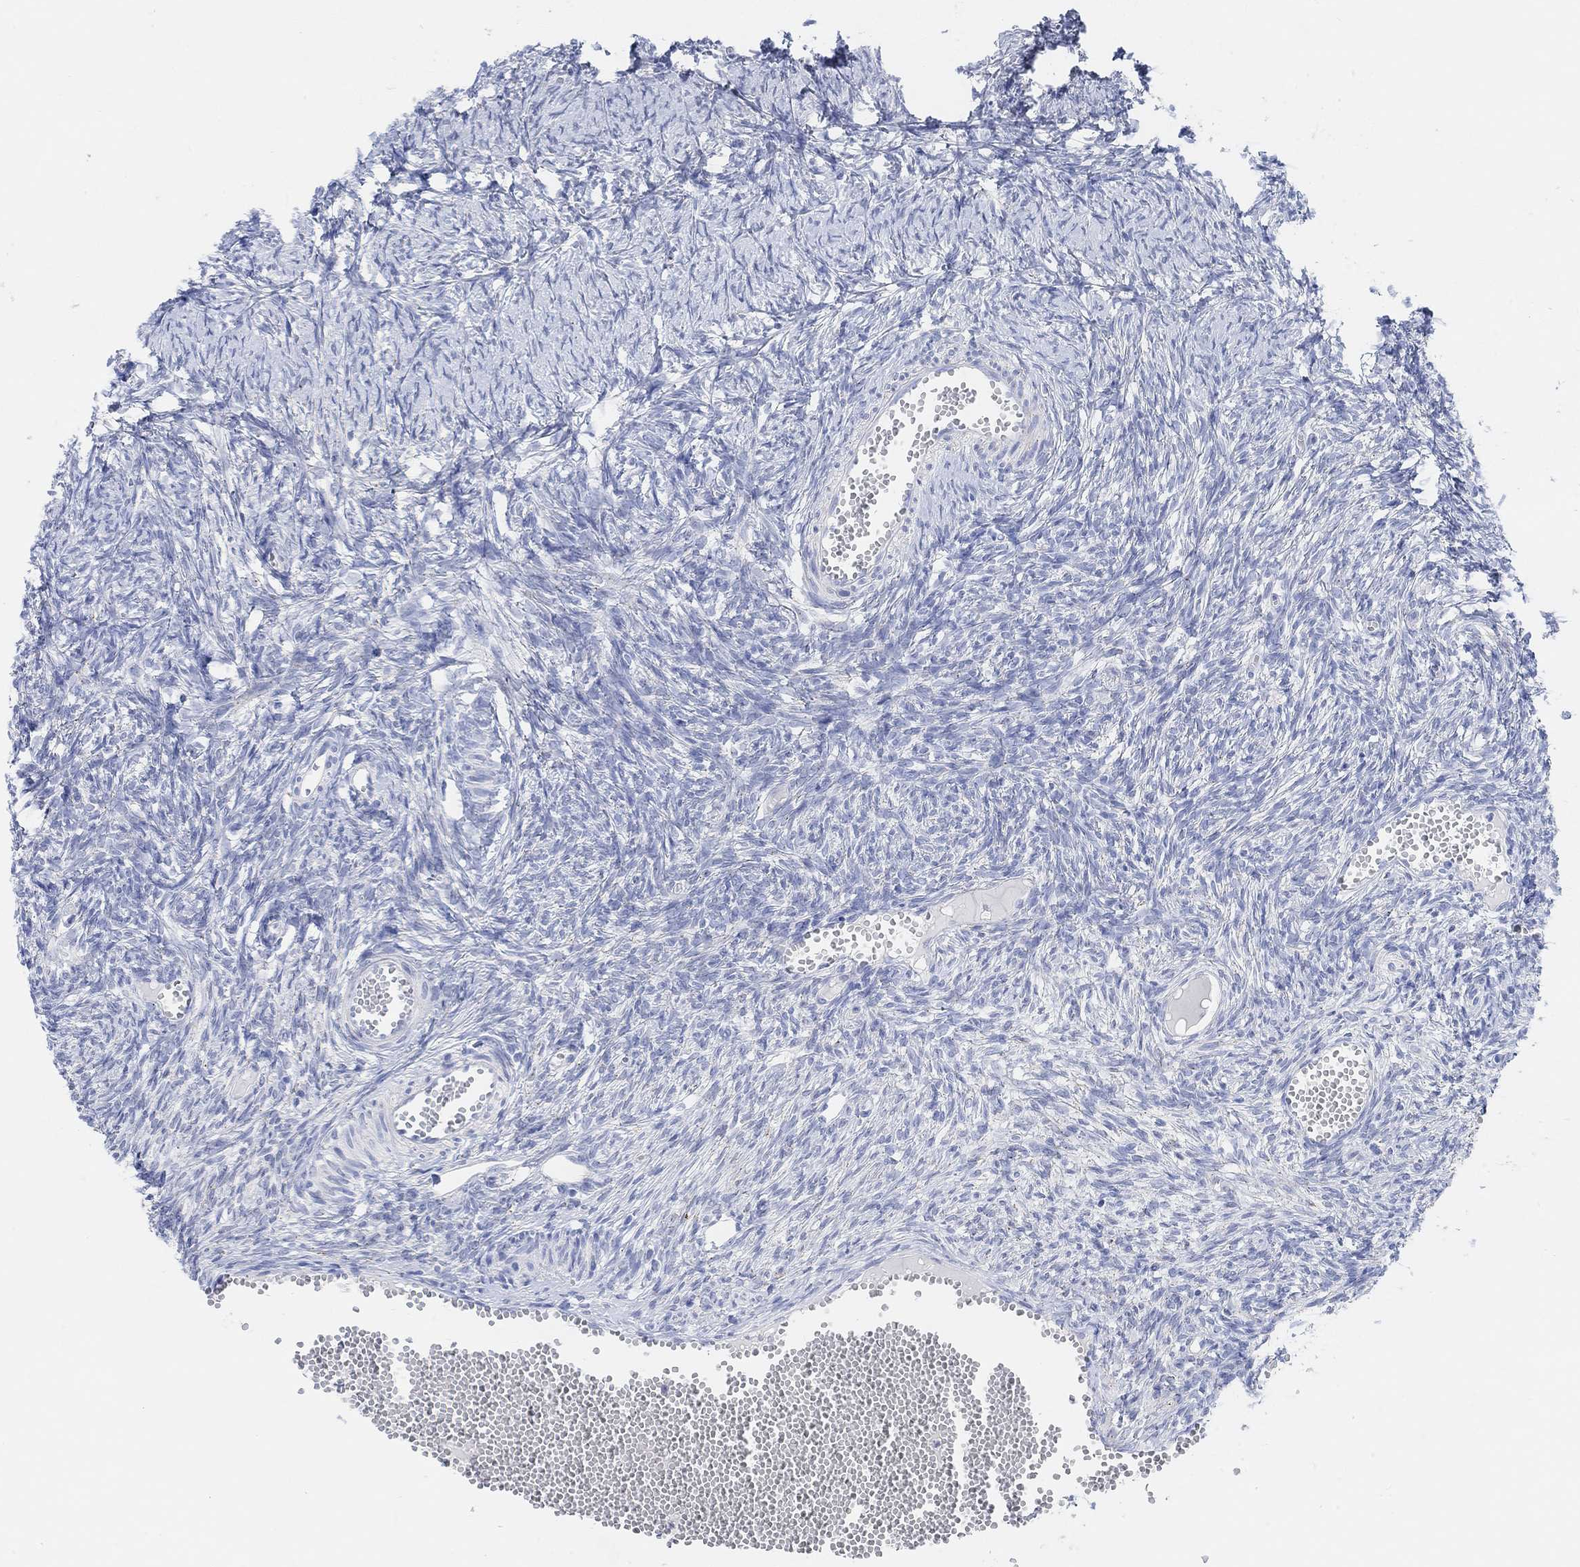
{"staining": {"intensity": "negative", "quantity": "none", "location": "none"}, "tissue": "ovary", "cell_type": "Ovarian stroma cells", "image_type": "normal", "snomed": [{"axis": "morphology", "description": "Normal tissue, NOS"}, {"axis": "topography", "description": "Ovary"}], "caption": "Ovary was stained to show a protein in brown. There is no significant expression in ovarian stroma cells.", "gene": "ENO4", "patient": {"sex": "female", "age": 43}}